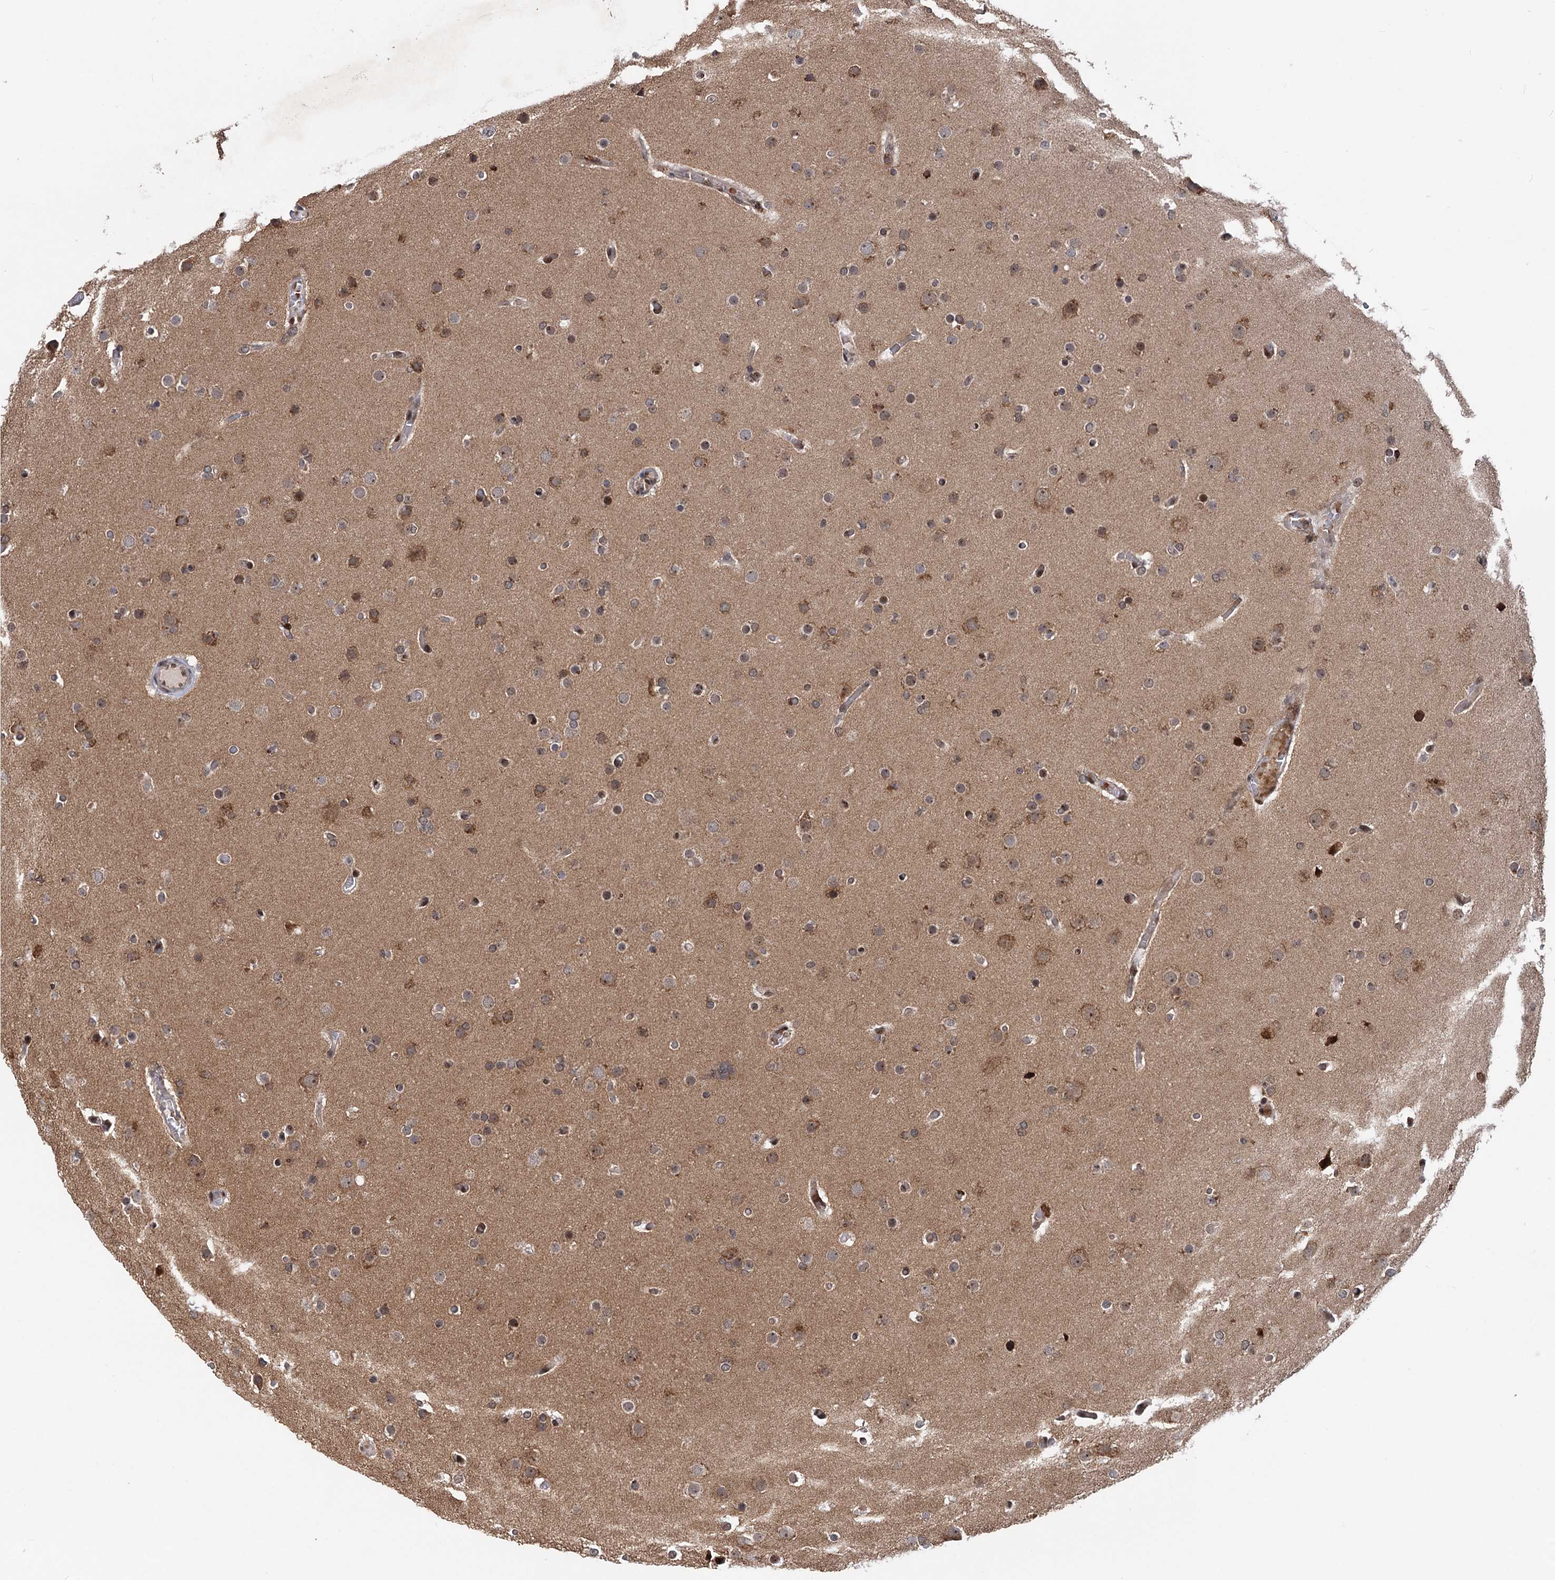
{"staining": {"intensity": "moderate", "quantity": "25%-75%", "location": "cytoplasmic/membranous,nuclear"}, "tissue": "glioma", "cell_type": "Tumor cells", "image_type": "cancer", "snomed": [{"axis": "morphology", "description": "Glioma, malignant, High grade"}, {"axis": "topography", "description": "Cerebral cortex"}], "caption": "Protein expression by immunohistochemistry displays moderate cytoplasmic/membranous and nuclear positivity in about 25%-75% of tumor cells in glioma. (Brightfield microscopy of DAB IHC at high magnification).", "gene": "MESD", "patient": {"sex": "female", "age": 36}}